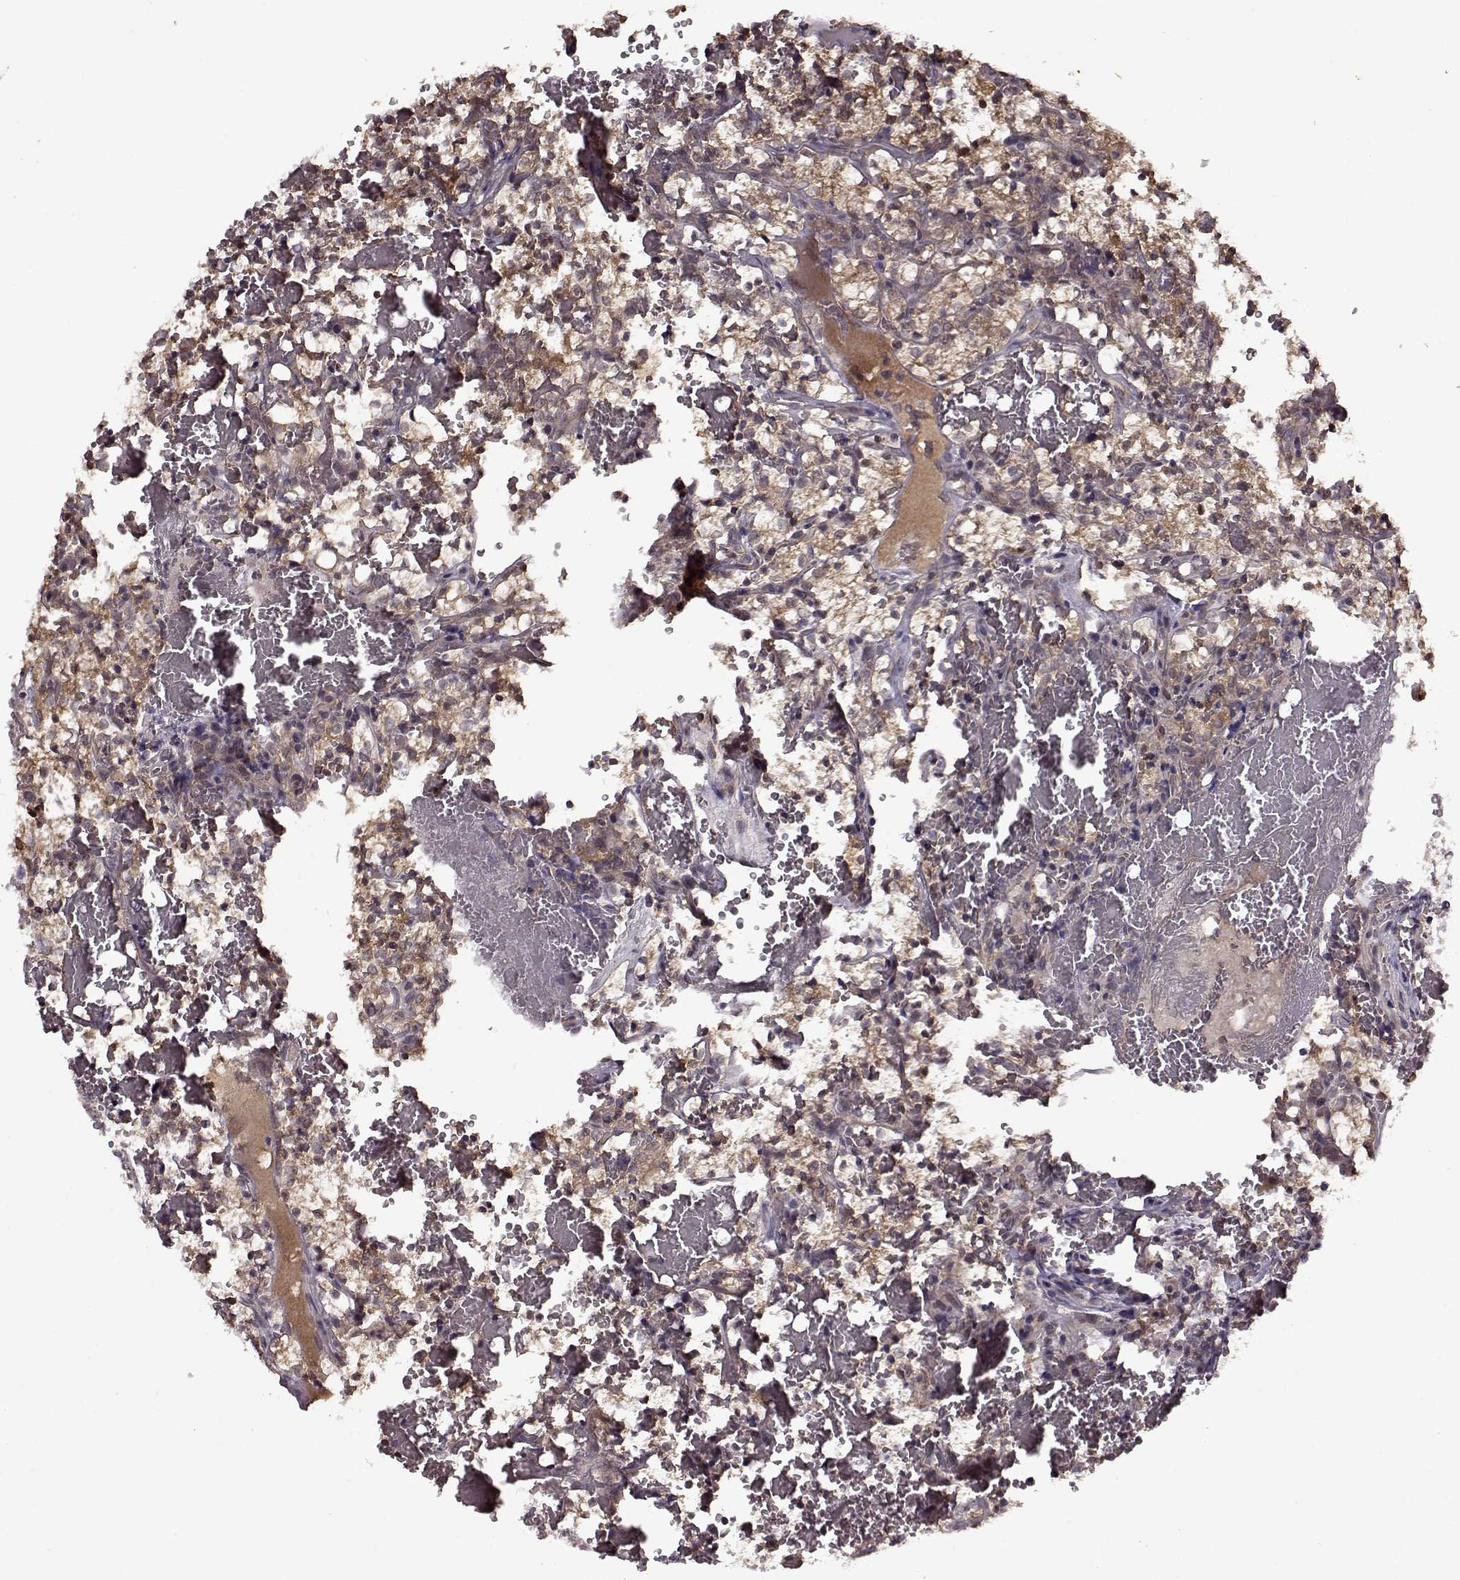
{"staining": {"intensity": "moderate", "quantity": ">75%", "location": "cytoplasmic/membranous"}, "tissue": "renal cancer", "cell_type": "Tumor cells", "image_type": "cancer", "snomed": [{"axis": "morphology", "description": "Adenocarcinoma, NOS"}, {"axis": "topography", "description": "Kidney"}], "caption": "The micrograph reveals immunohistochemical staining of adenocarcinoma (renal). There is moderate cytoplasmic/membranous staining is seen in approximately >75% of tumor cells.", "gene": "MAIP1", "patient": {"sex": "female", "age": 69}}